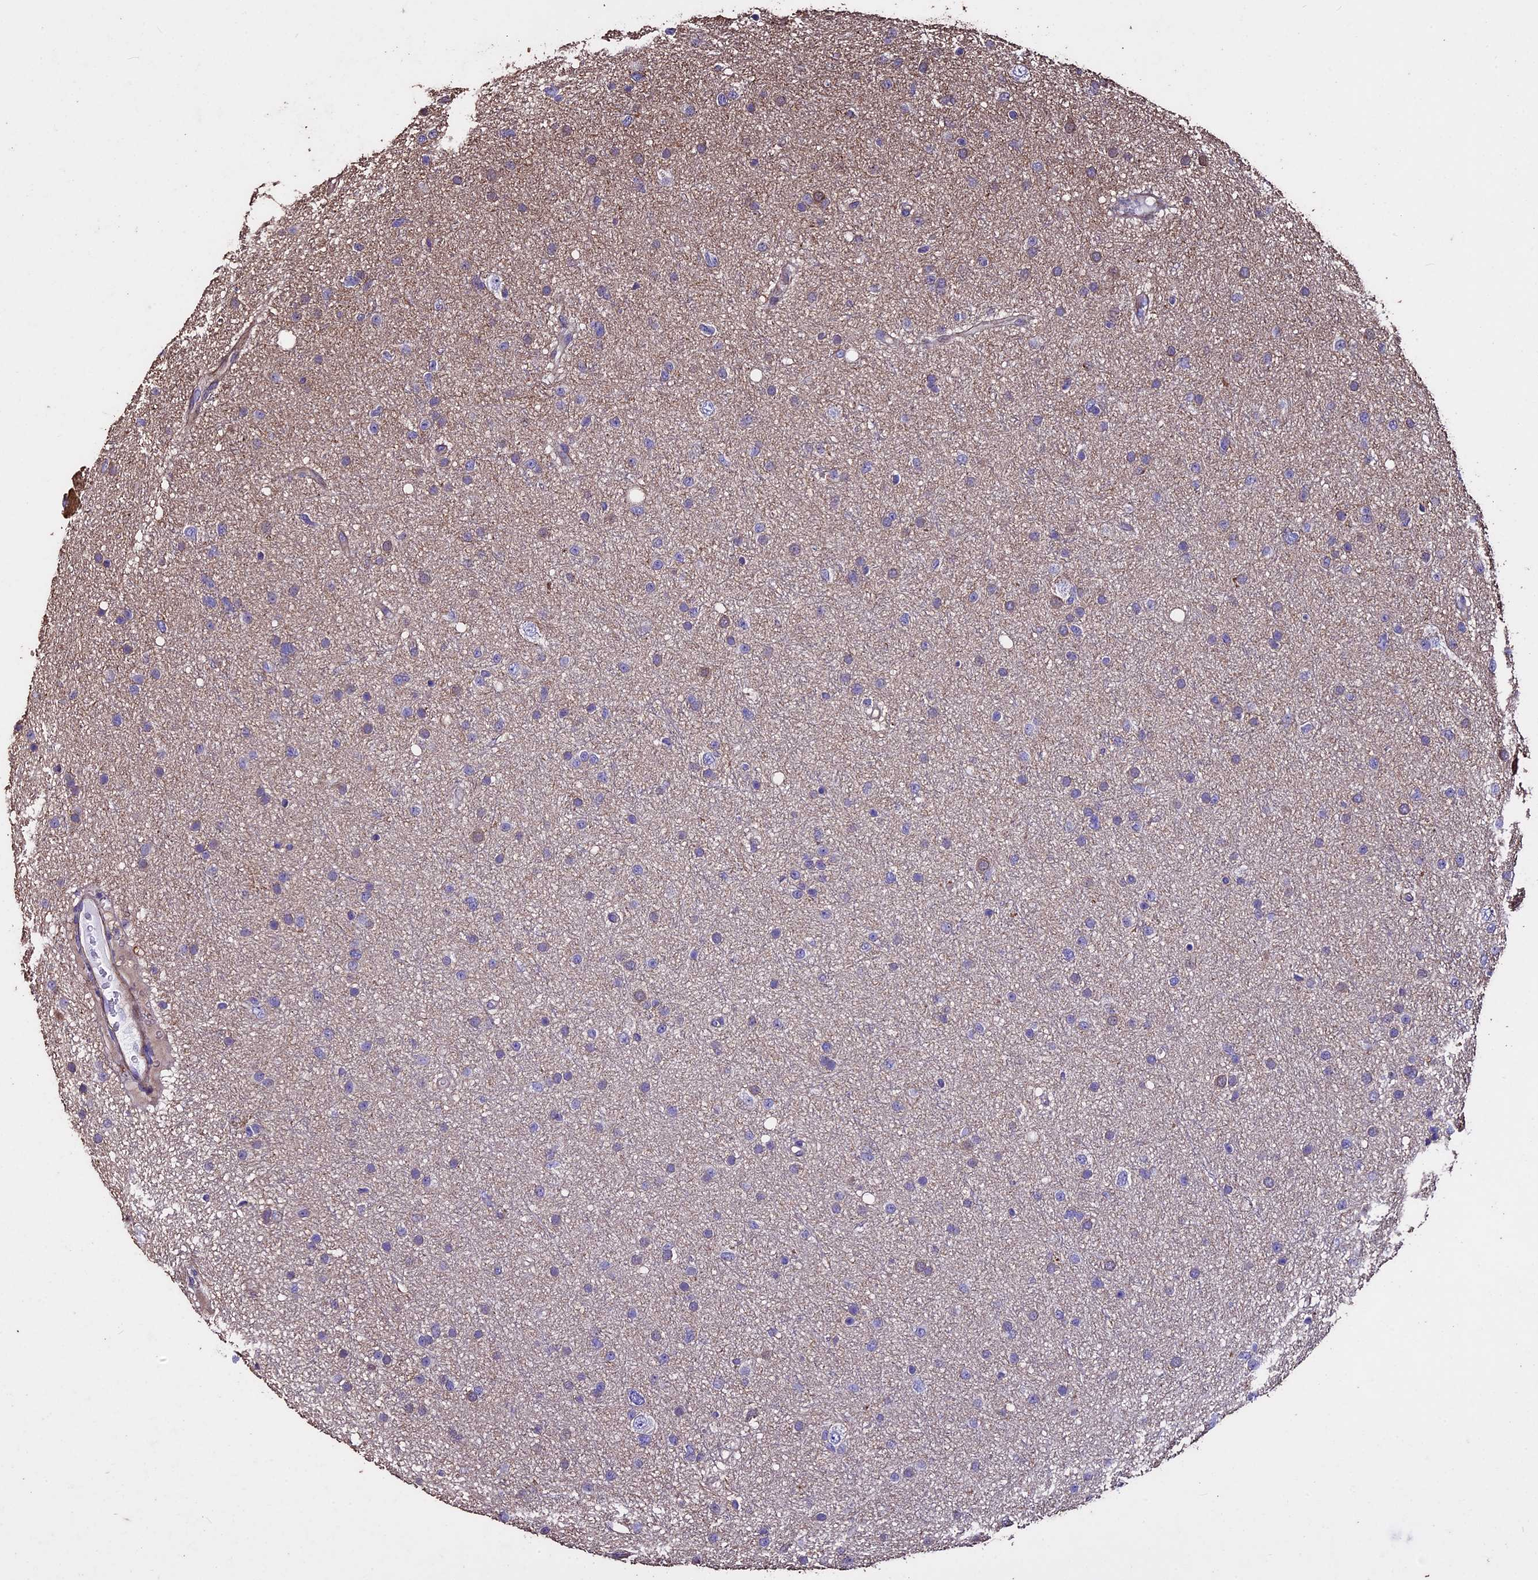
{"staining": {"intensity": "negative", "quantity": "none", "location": "none"}, "tissue": "glioma", "cell_type": "Tumor cells", "image_type": "cancer", "snomed": [{"axis": "morphology", "description": "Glioma, malignant, Low grade"}, {"axis": "topography", "description": "Cerebral cortex"}], "caption": "DAB immunohistochemical staining of glioma displays no significant expression in tumor cells. The staining was performed using DAB to visualize the protein expression in brown, while the nuclei were stained in blue with hematoxylin (Magnification: 20x).", "gene": "USB1", "patient": {"sex": "female", "age": 39}}